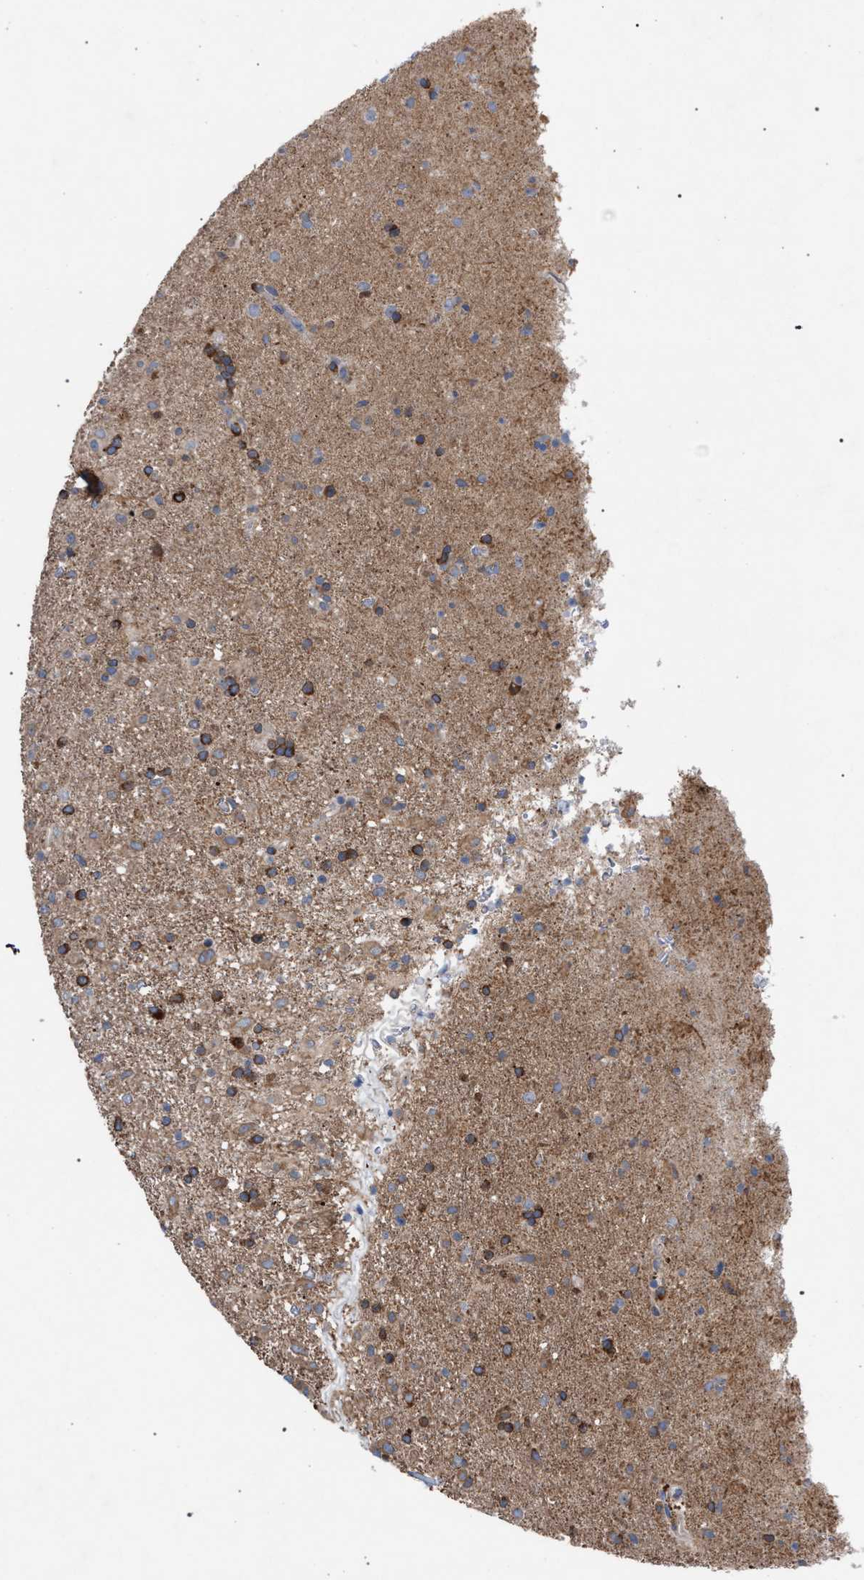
{"staining": {"intensity": "strong", "quantity": "25%-75%", "location": "cytoplasmic/membranous"}, "tissue": "glioma", "cell_type": "Tumor cells", "image_type": "cancer", "snomed": [{"axis": "morphology", "description": "Glioma, malignant, Low grade"}, {"axis": "topography", "description": "Brain"}], "caption": "This photomicrograph shows immunohistochemistry (IHC) staining of human malignant low-grade glioma, with high strong cytoplasmic/membranous staining in about 25%-75% of tumor cells.", "gene": "CDR2L", "patient": {"sex": "male", "age": 65}}